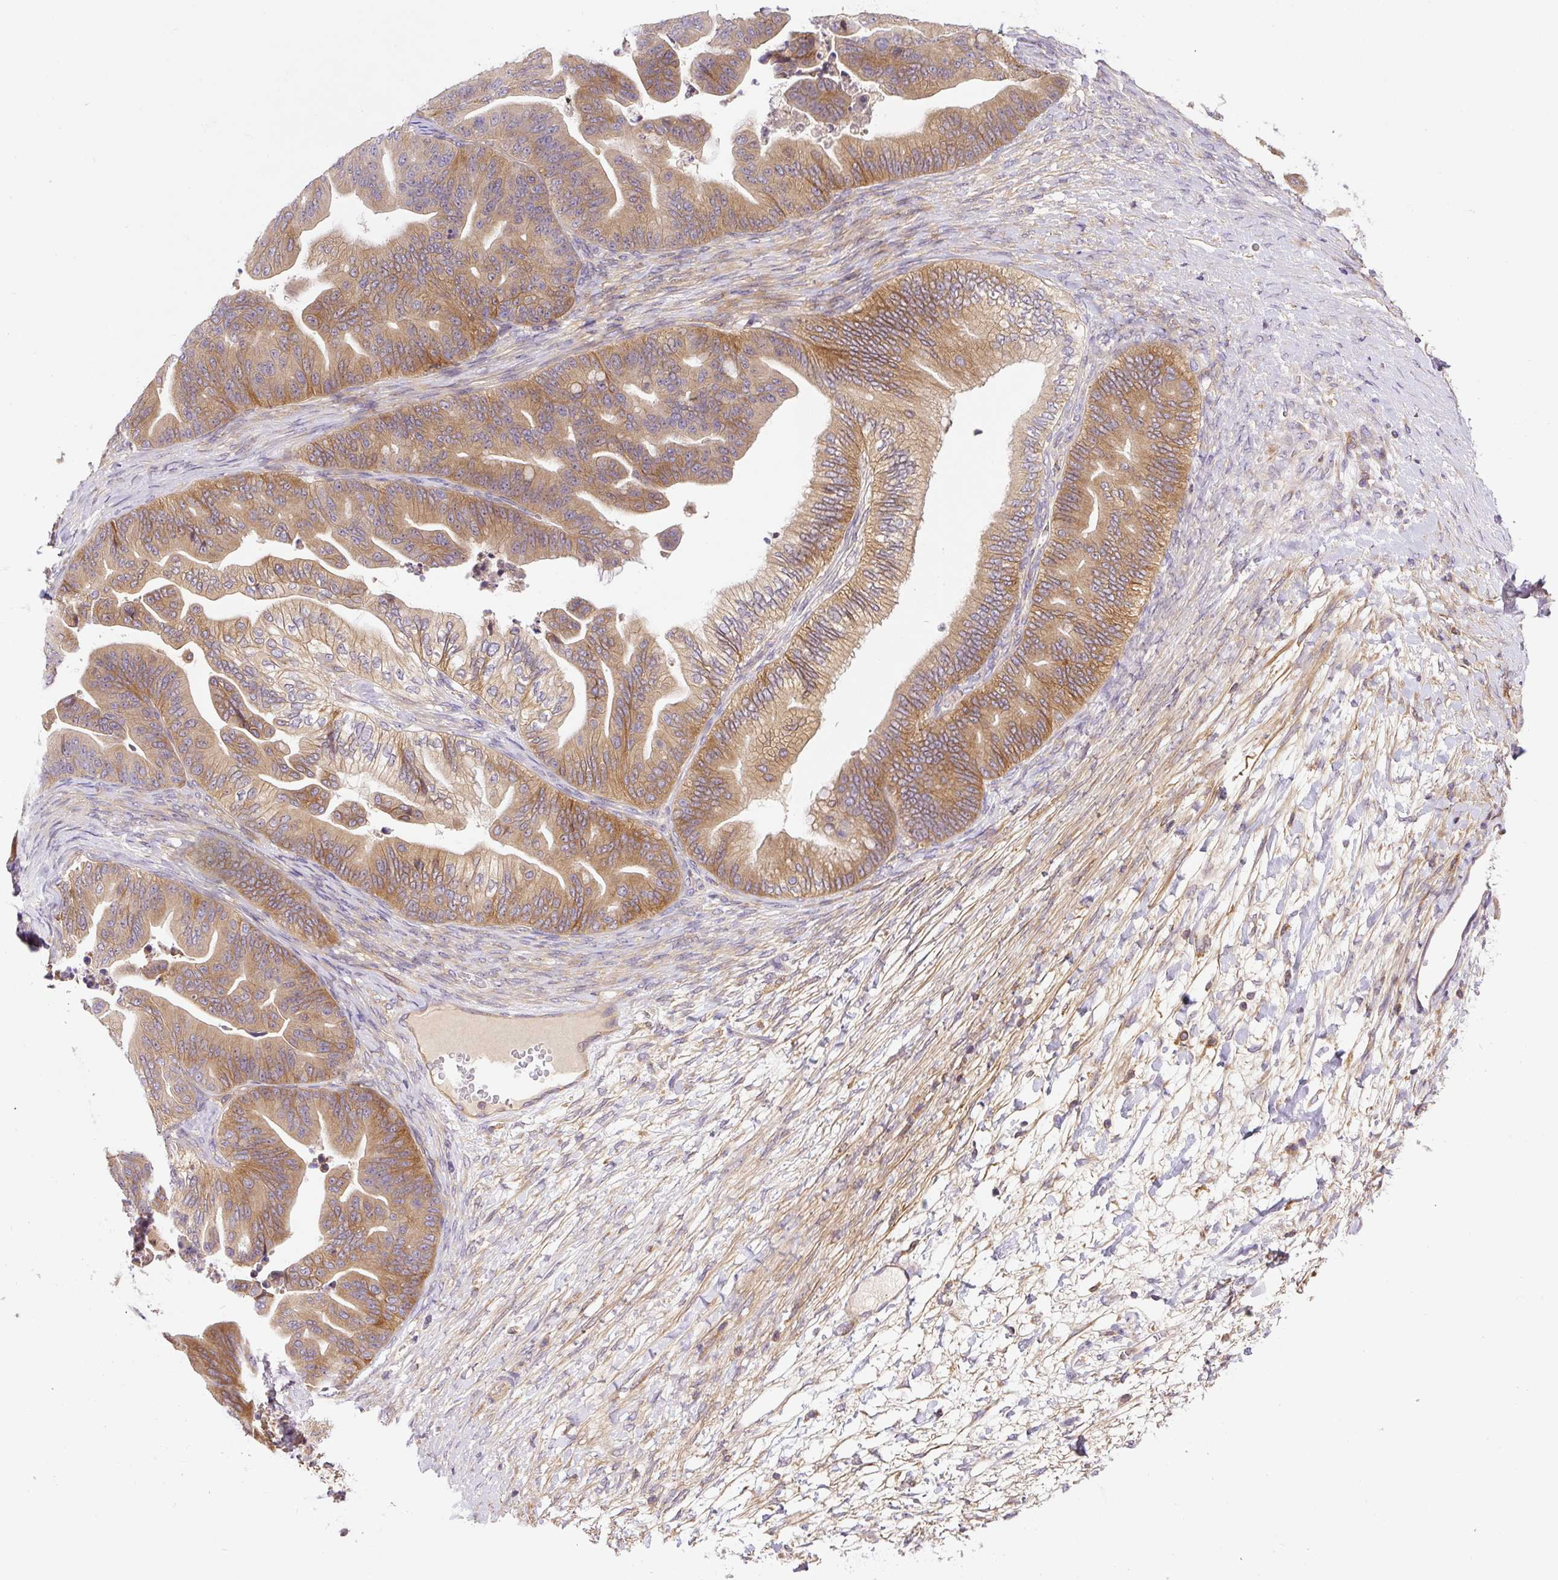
{"staining": {"intensity": "moderate", "quantity": ">75%", "location": "cytoplasmic/membranous"}, "tissue": "ovarian cancer", "cell_type": "Tumor cells", "image_type": "cancer", "snomed": [{"axis": "morphology", "description": "Cystadenocarcinoma, mucinous, NOS"}, {"axis": "topography", "description": "Ovary"}], "caption": "High-magnification brightfield microscopy of ovarian mucinous cystadenocarcinoma stained with DAB (brown) and counterstained with hematoxylin (blue). tumor cells exhibit moderate cytoplasmic/membranous positivity is present in approximately>75% of cells. The protein of interest is shown in brown color, while the nuclei are stained blue.", "gene": "CCDC28A", "patient": {"sex": "female", "age": 67}}